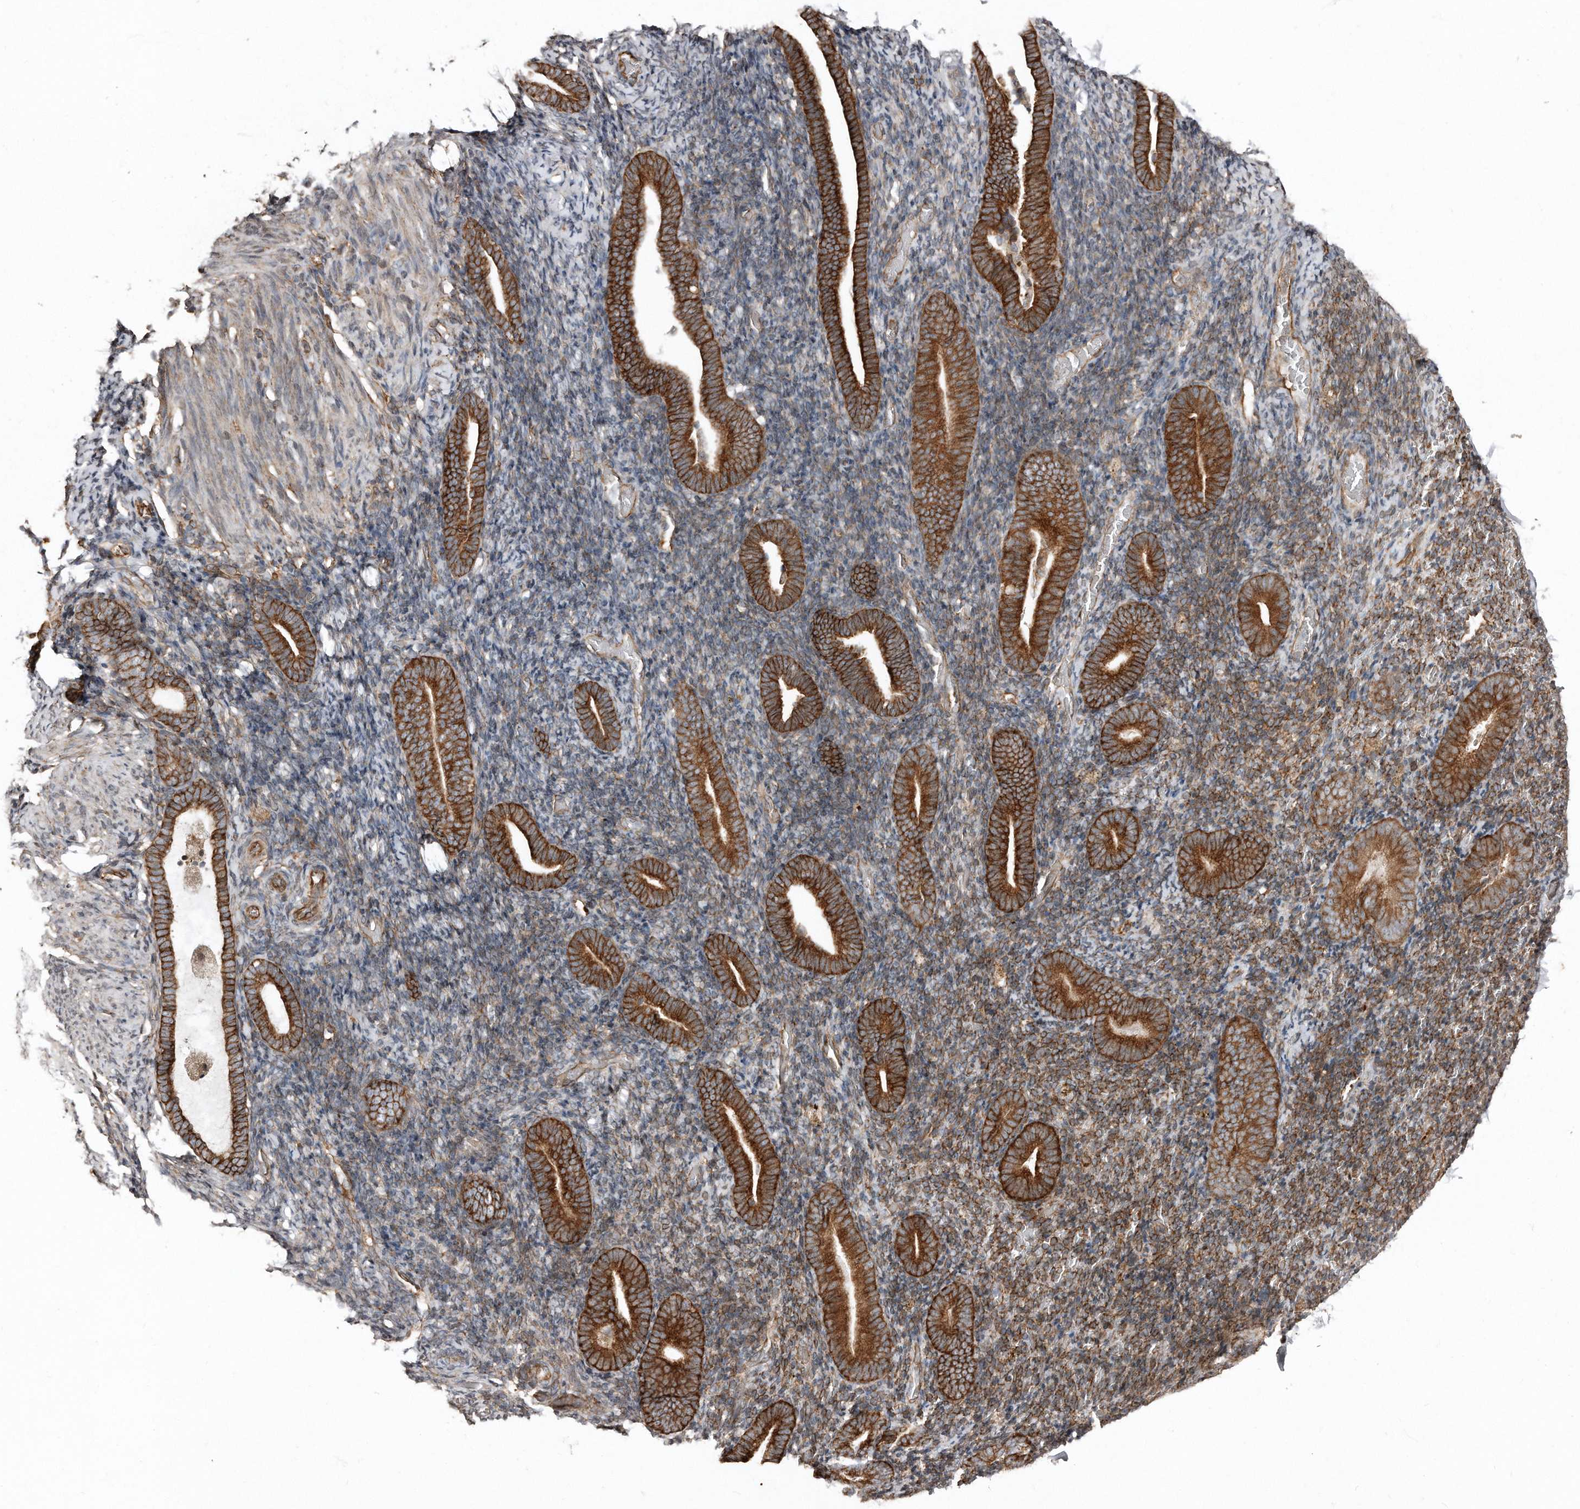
{"staining": {"intensity": "moderate", "quantity": "25%-75%", "location": "cytoplasmic/membranous"}, "tissue": "endometrium", "cell_type": "Cells in endometrial stroma", "image_type": "normal", "snomed": [{"axis": "morphology", "description": "Normal tissue, NOS"}, {"axis": "topography", "description": "Endometrium"}], "caption": "High-magnification brightfield microscopy of benign endometrium stained with DAB (3,3'-diaminobenzidine) (brown) and counterstained with hematoxylin (blue). cells in endometrial stroma exhibit moderate cytoplasmic/membranous positivity is present in about25%-75% of cells.", "gene": "SNAP47", "patient": {"sex": "female", "age": 51}}